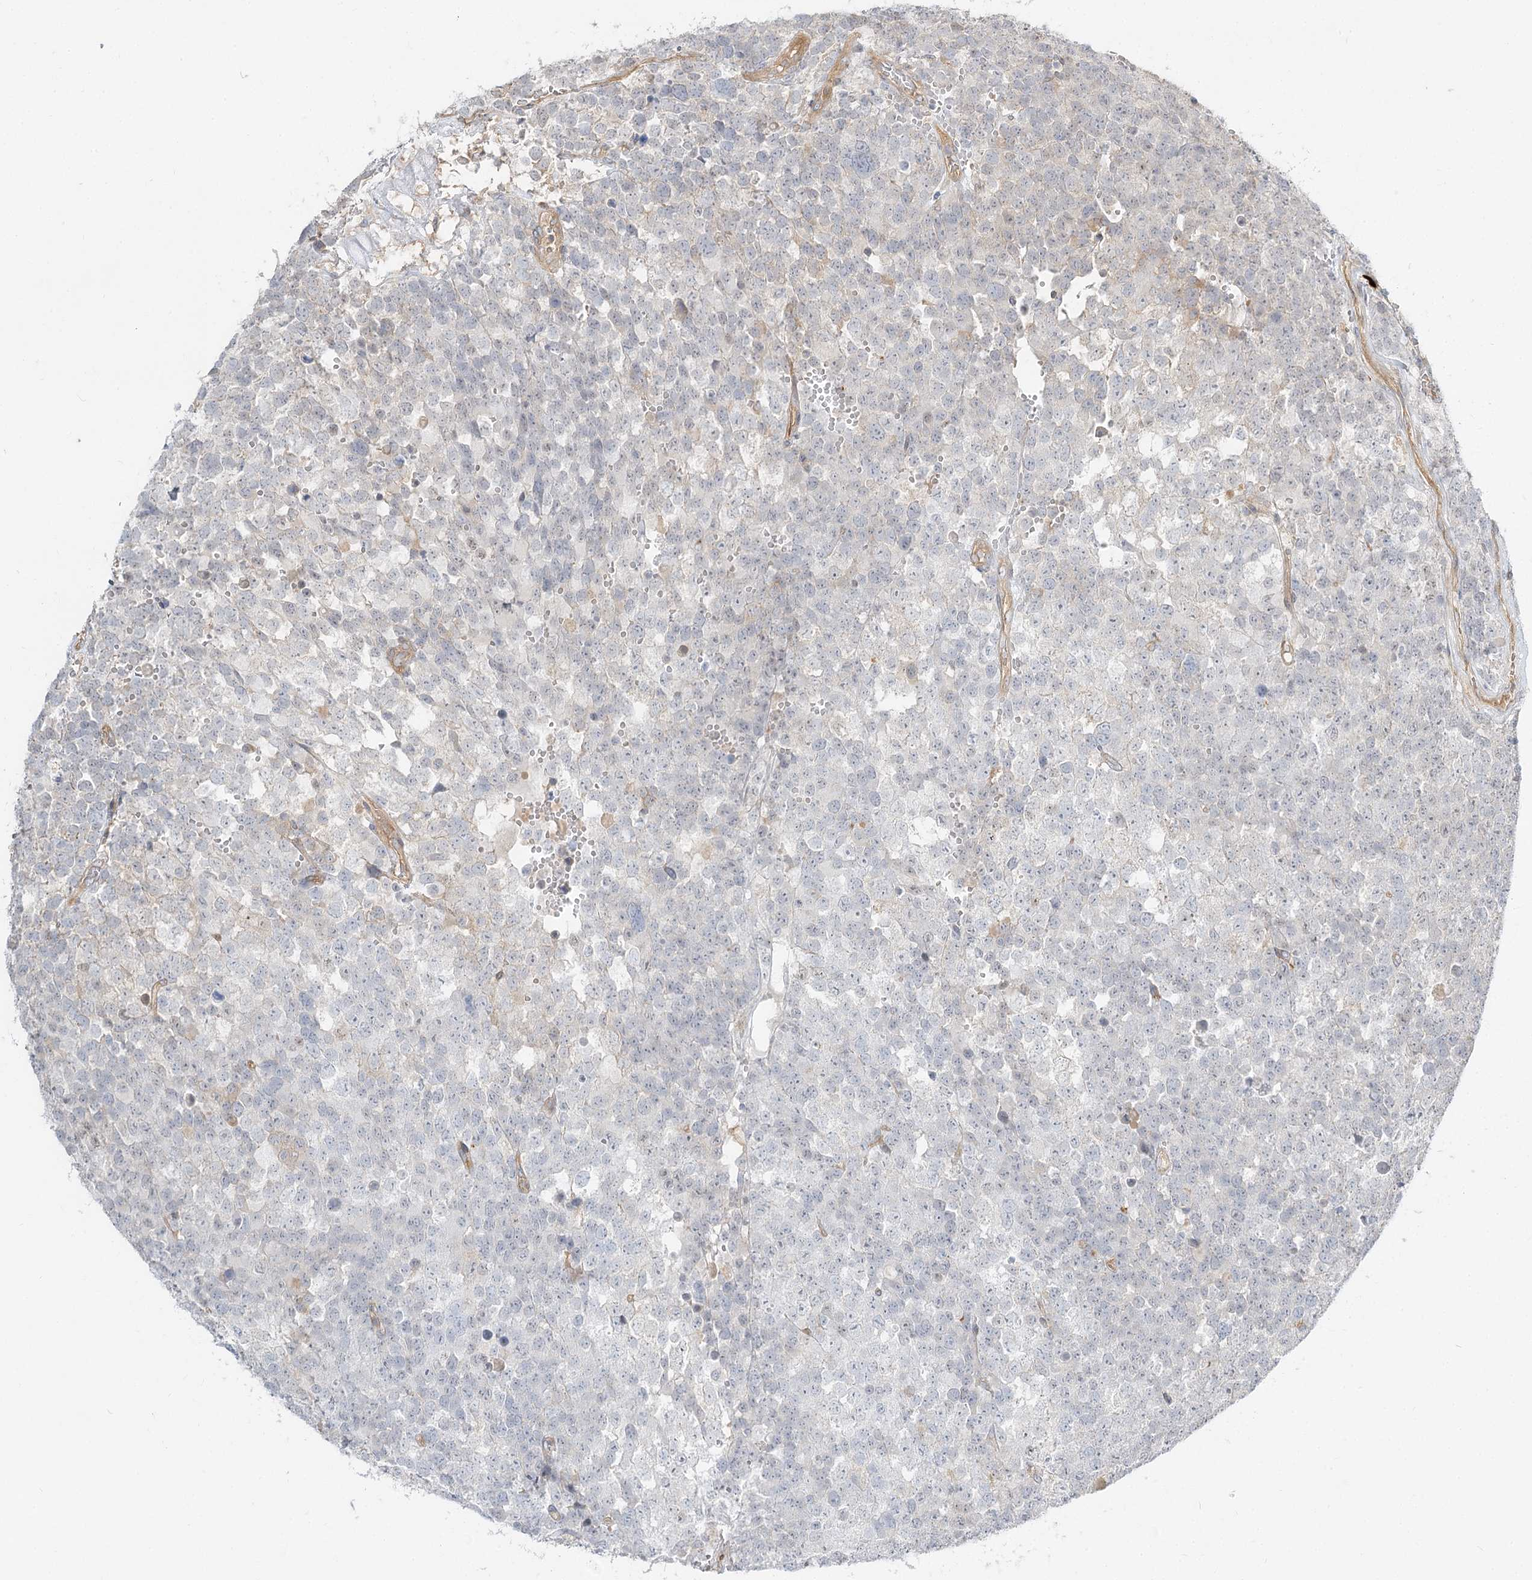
{"staining": {"intensity": "negative", "quantity": "none", "location": "none"}, "tissue": "testis cancer", "cell_type": "Tumor cells", "image_type": "cancer", "snomed": [{"axis": "morphology", "description": "Seminoma, NOS"}, {"axis": "topography", "description": "Testis"}], "caption": "Testis seminoma stained for a protein using immunohistochemistry (IHC) displays no expression tumor cells.", "gene": "GUCY2C", "patient": {"sex": "male", "age": 71}}